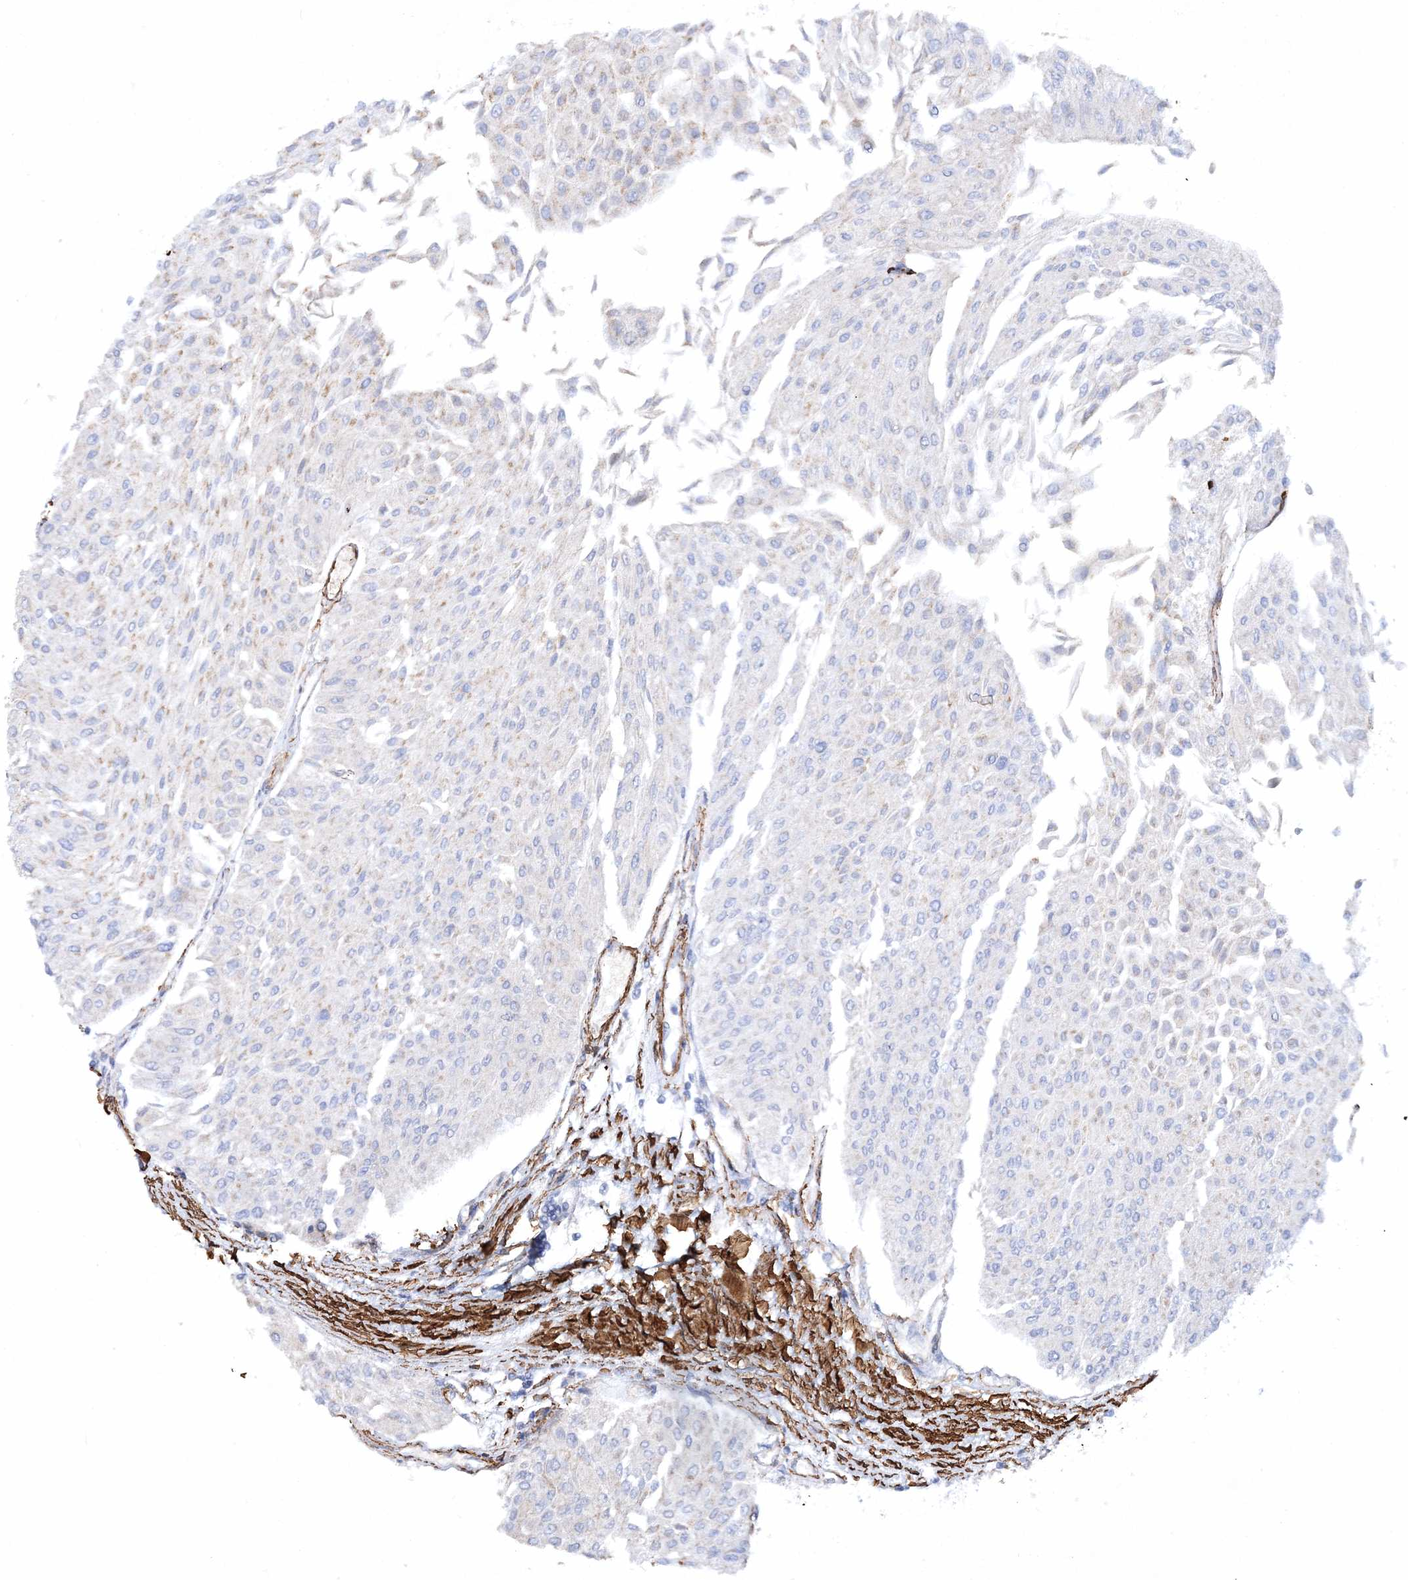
{"staining": {"intensity": "negative", "quantity": "none", "location": "none"}, "tissue": "urothelial cancer", "cell_type": "Tumor cells", "image_type": "cancer", "snomed": [{"axis": "morphology", "description": "Urothelial carcinoma, Low grade"}, {"axis": "topography", "description": "Urinary bladder"}], "caption": "High power microscopy micrograph of an immunohistochemistry (IHC) micrograph of urothelial carcinoma (low-grade), revealing no significant staining in tumor cells. (DAB (3,3'-diaminobenzidine) IHC with hematoxylin counter stain).", "gene": "RTN2", "patient": {"sex": "male", "age": 67}}